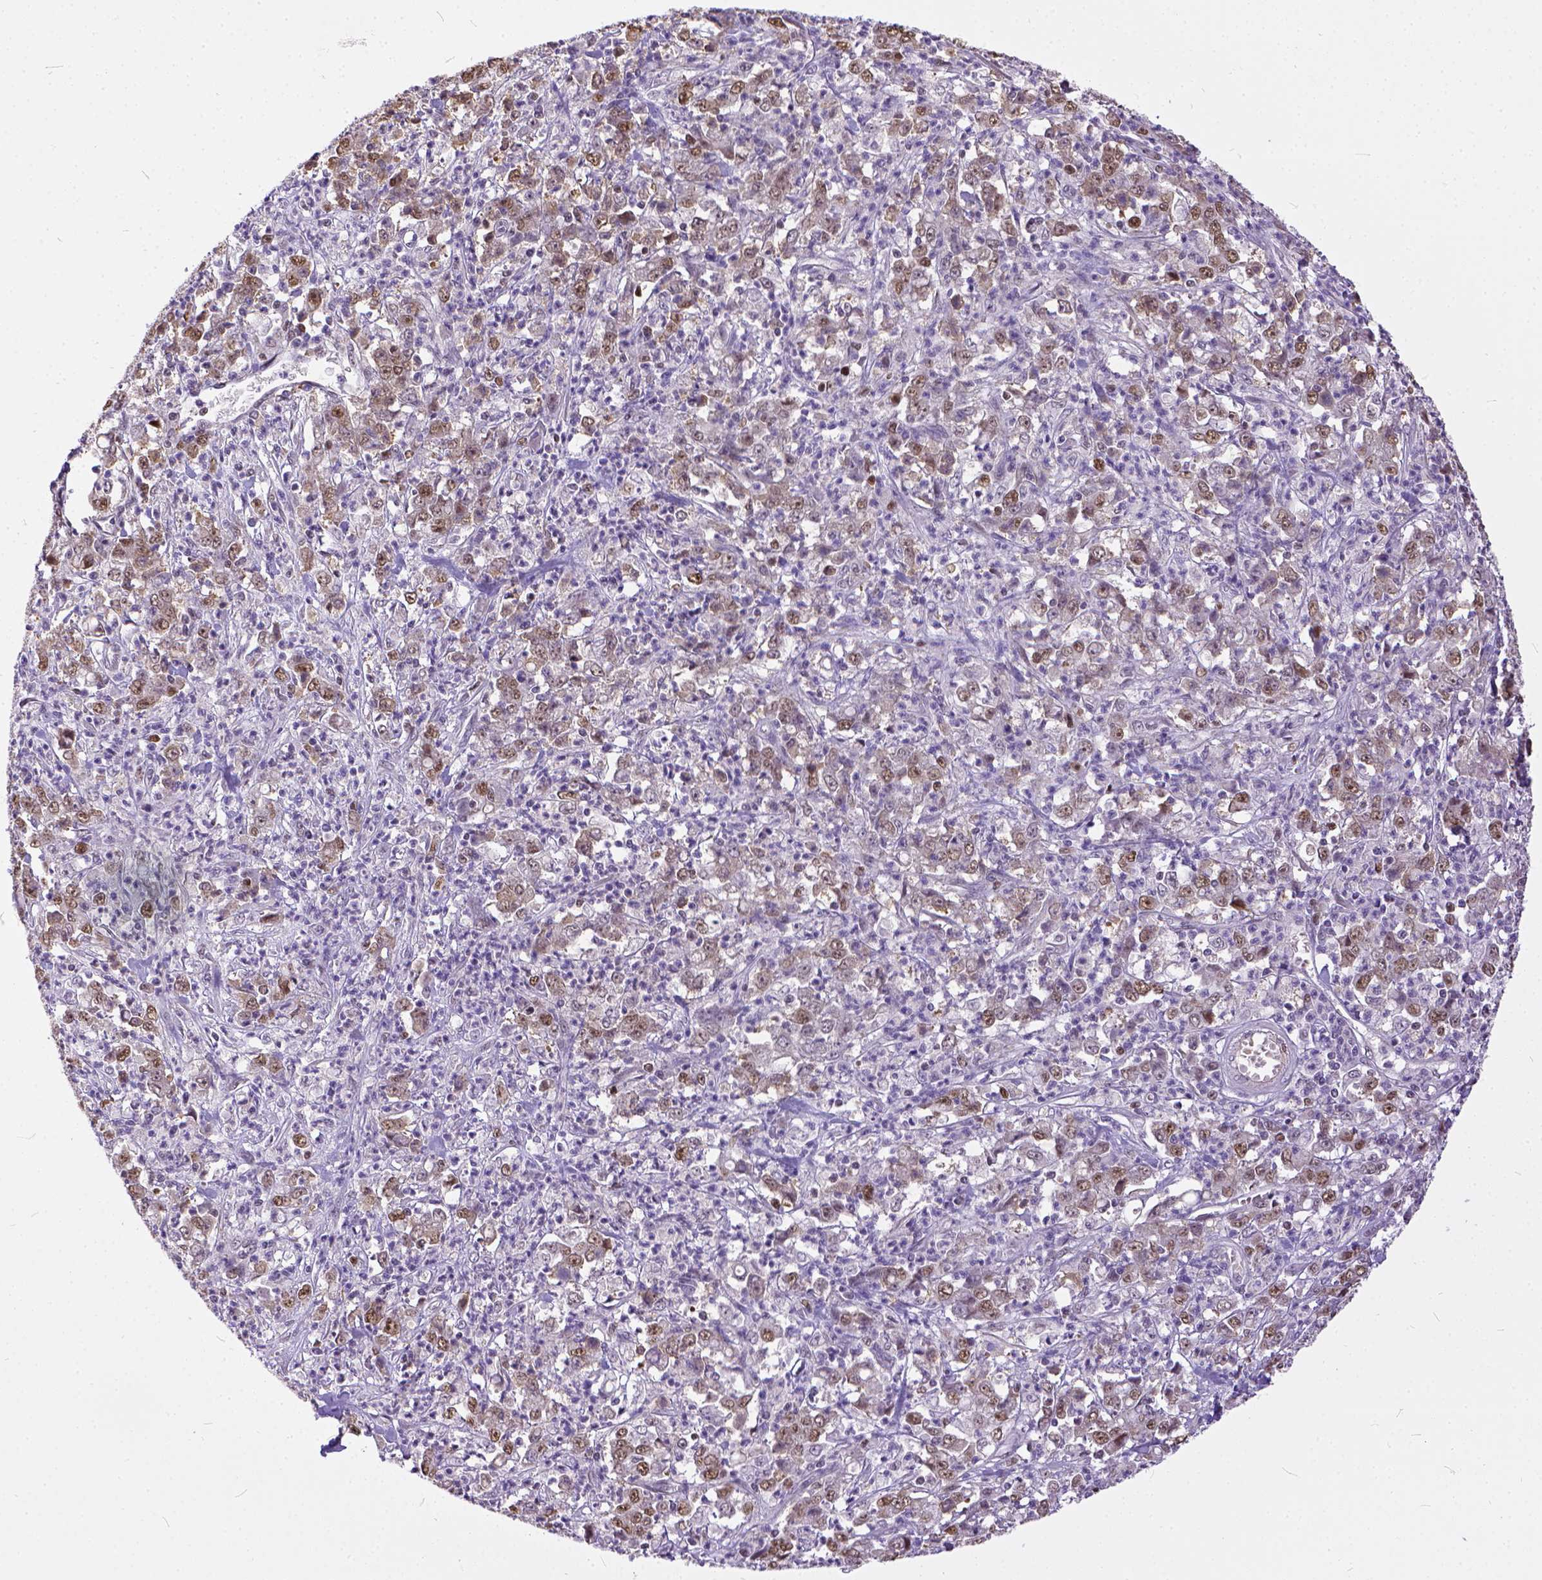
{"staining": {"intensity": "weak", "quantity": ">75%", "location": "nuclear"}, "tissue": "stomach cancer", "cell_type": "Tumor cells", "image_type": "cancer", "snomed": [{"axis": "morphology", "description": "Adenocarcinoma, NOS"}, {"axis": "topography", "description": "Stomach, lower"}], "caption": "Immunohistochemistry photomicrograph of adenocarcinoma (stomach) stained for a protein (brown), which displays low levels of weak nuclear staining in approximately >75% of tumor cells.", "gene": "ERCC1", "patient": {"sex": "female", "age": 71}}